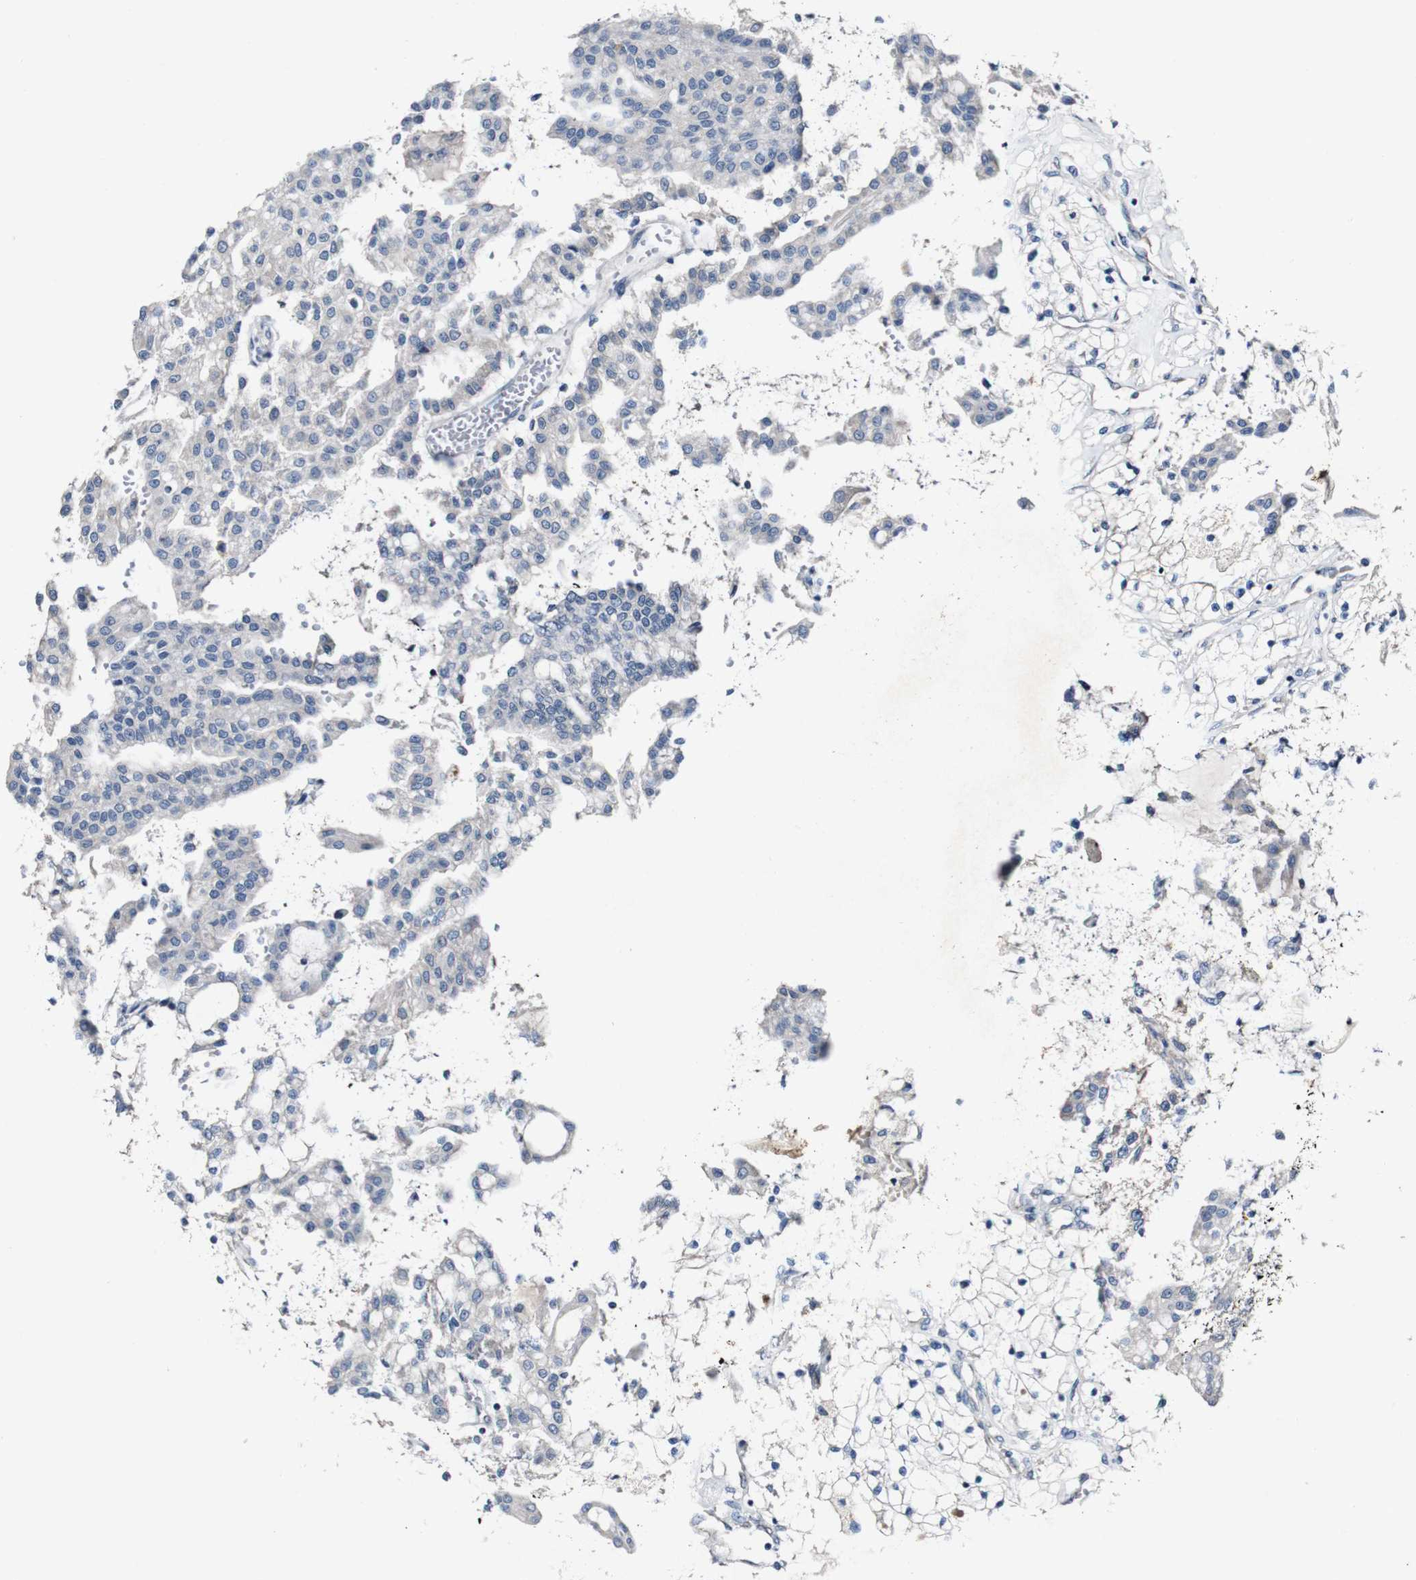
{"staining": {"intensity": "negative", "quantity": "none", "location": "none"}, "tissue": "renal cancer", "cell_type": "Tumor cells", "image_type": "cancer", "snomed": [{"axis": "morphology", "description": "Adenocarcinoma, NOS"}, {"axis": "topography", "description": "Kidney"}], "caption": "Immunohistochemical staining of human renal cancer shows no significant expression in tumor cells. Brightfield microscopy of immunohistochemistry stained with DAB (brown) and hematoxylin (blue), captured at high magnification.", "gene": "GRAMD1A", "patient": {"sex": "male", "age": 68}}